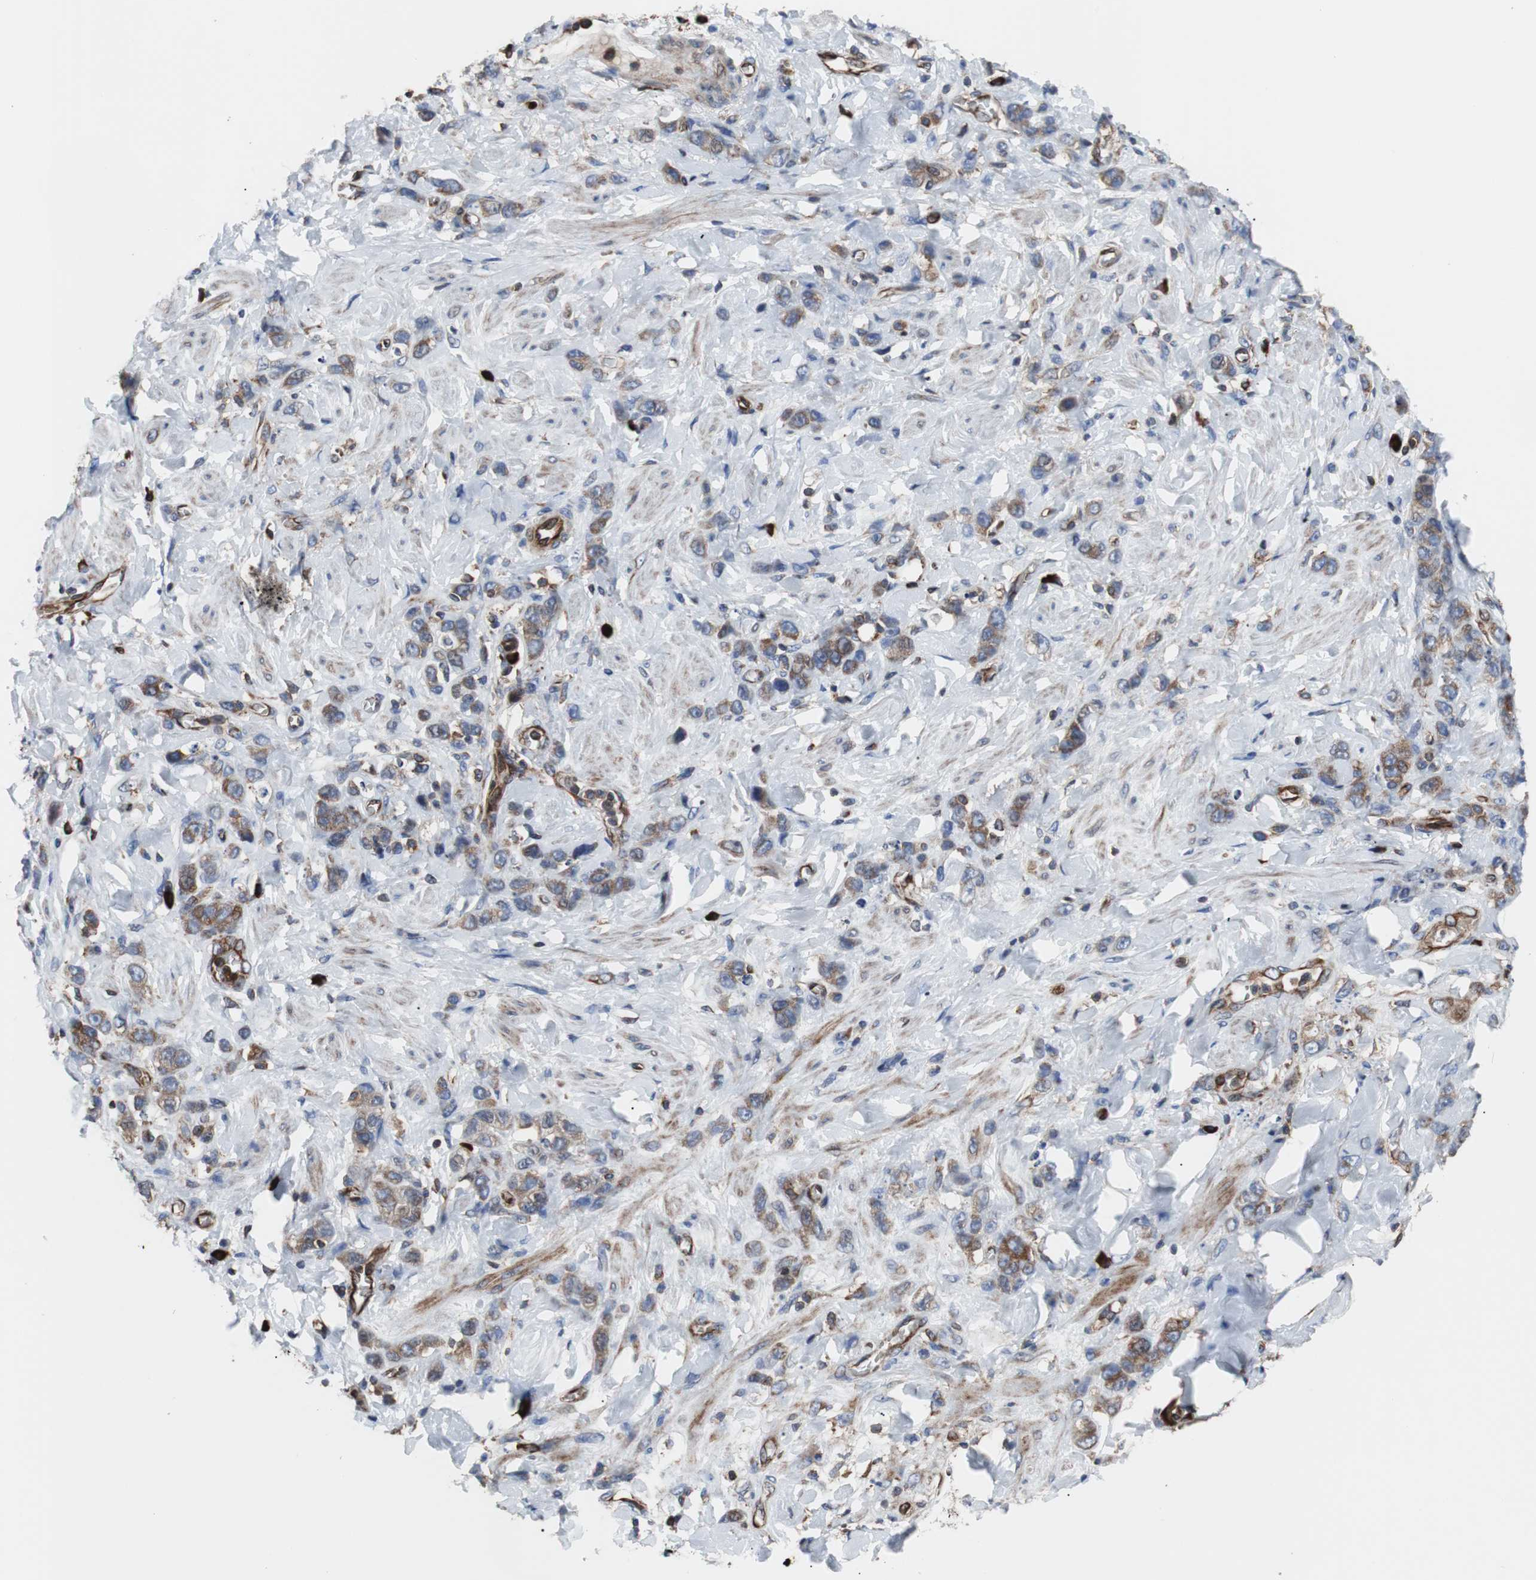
{"staining": {"intensity": "moderate", "quantity": ">75%", "location": "cytoplasmic/membranous"}, "tissue": "stomach cancer", "cell_type": "Tumor cells", "image_type": "cancer", "snomed": [{"axis": "morphology", "description": "Adenocarcinoma, NOS"}, {"axis": "topography", "description": "Stomach"}], "caption": "Adenocarcinoma (stomach) stained for a protein (brown) exhibits moderate cytoplasmic/membranous positive staining in about >75% of tumor cells.", "gene": "PLCG2", "patient": {"sex": "male", "age": 82}}